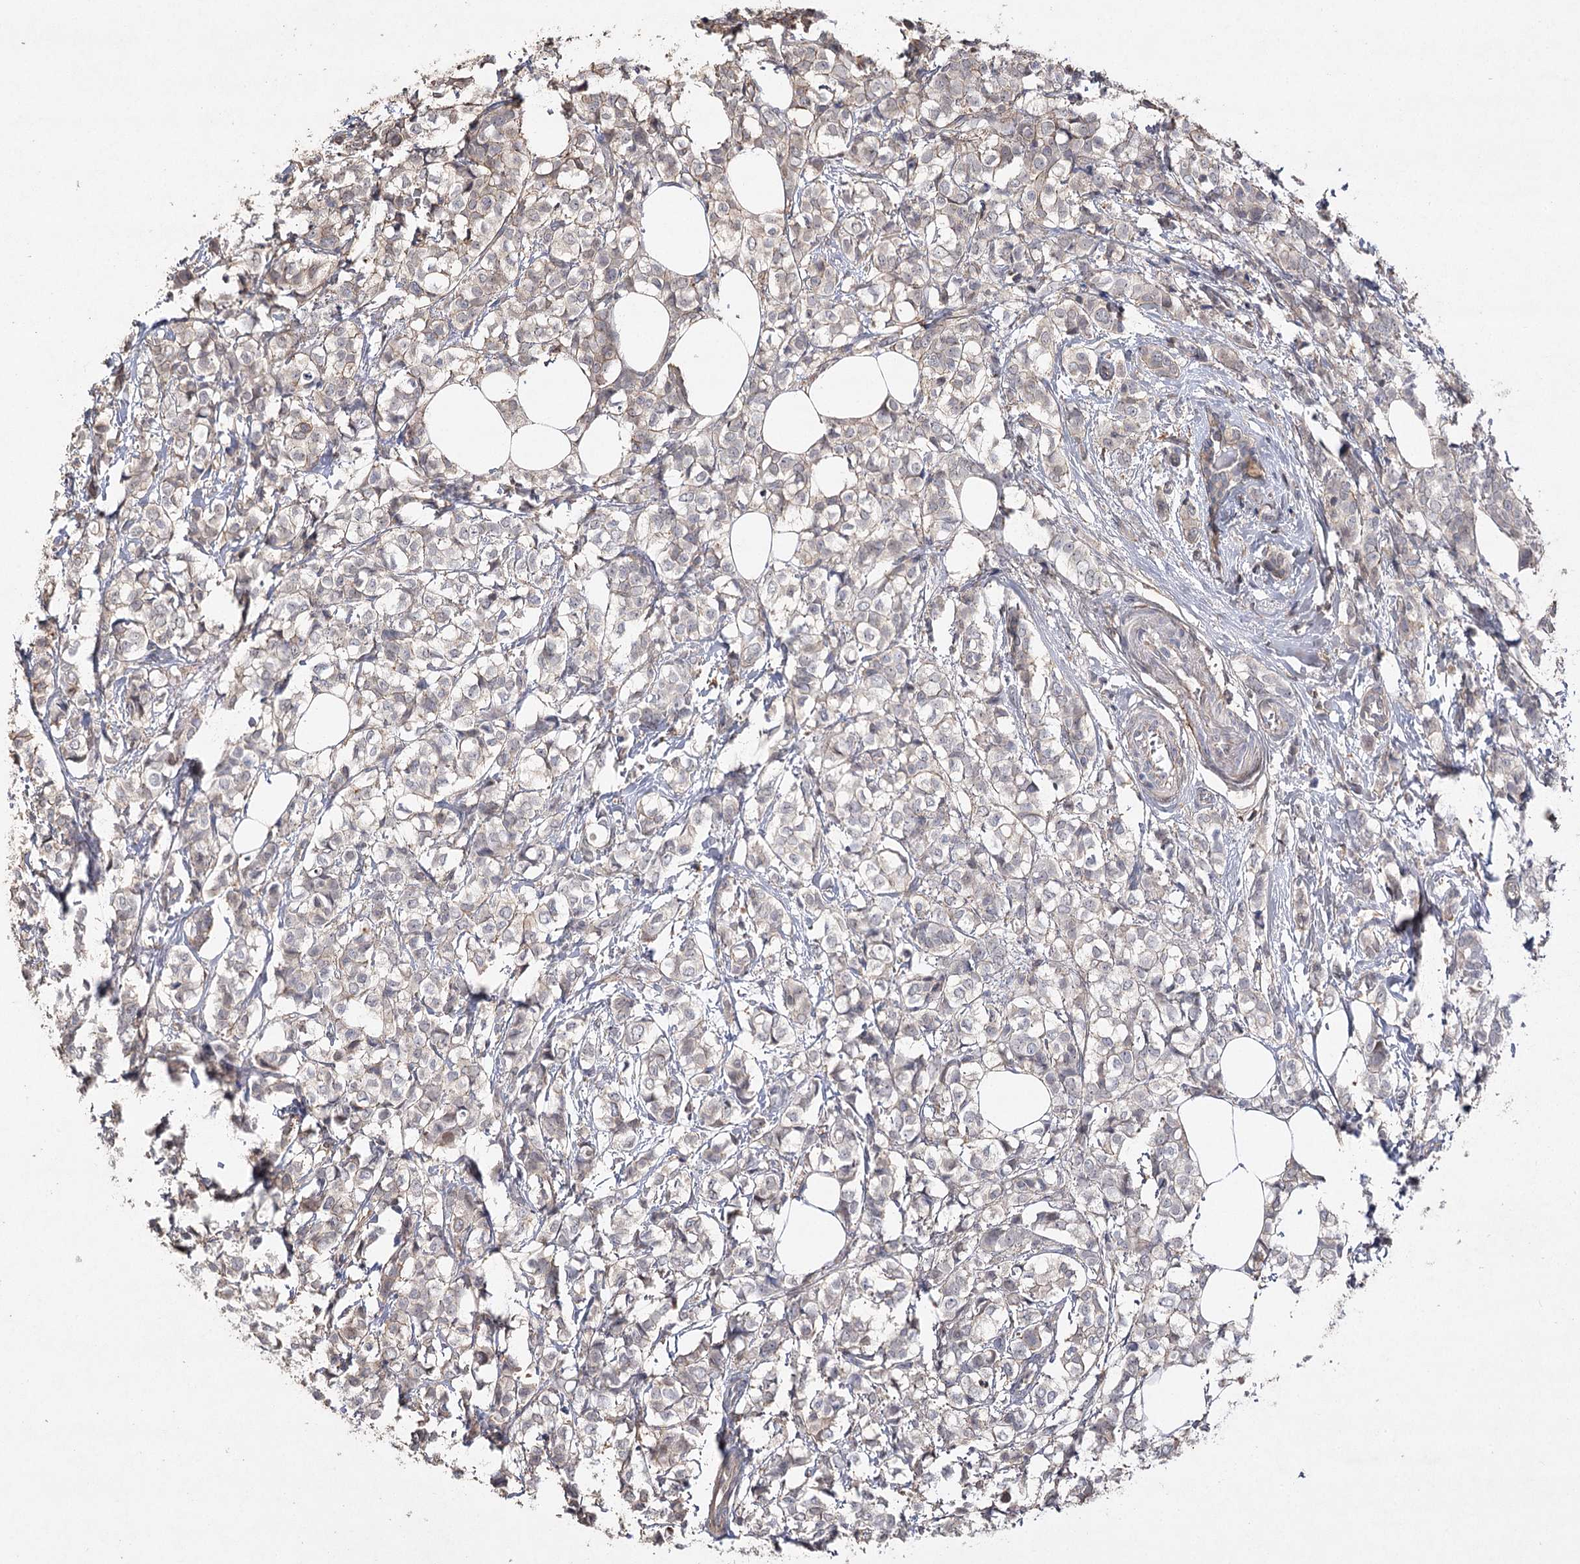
{"staining": {"intensity": "negative", "quantity": "none", "location": "none"}, "tissue": "breast cancer", "cell_type": "Tumor cells", "image_type": "cancer", "snomed": [{"axis": "morphology", "description": "Lobular carcinoma"}, {"axis": "topography", "description": "Breast"}], "caption": "DAB (3,3'-diaminobenzidine) immunohistochemical staining of human breast lobular carcinoma reveals no significant expression in tumor cells.", "gene": "OBSL1", "patient": {"sex": "female", "age": 60}}